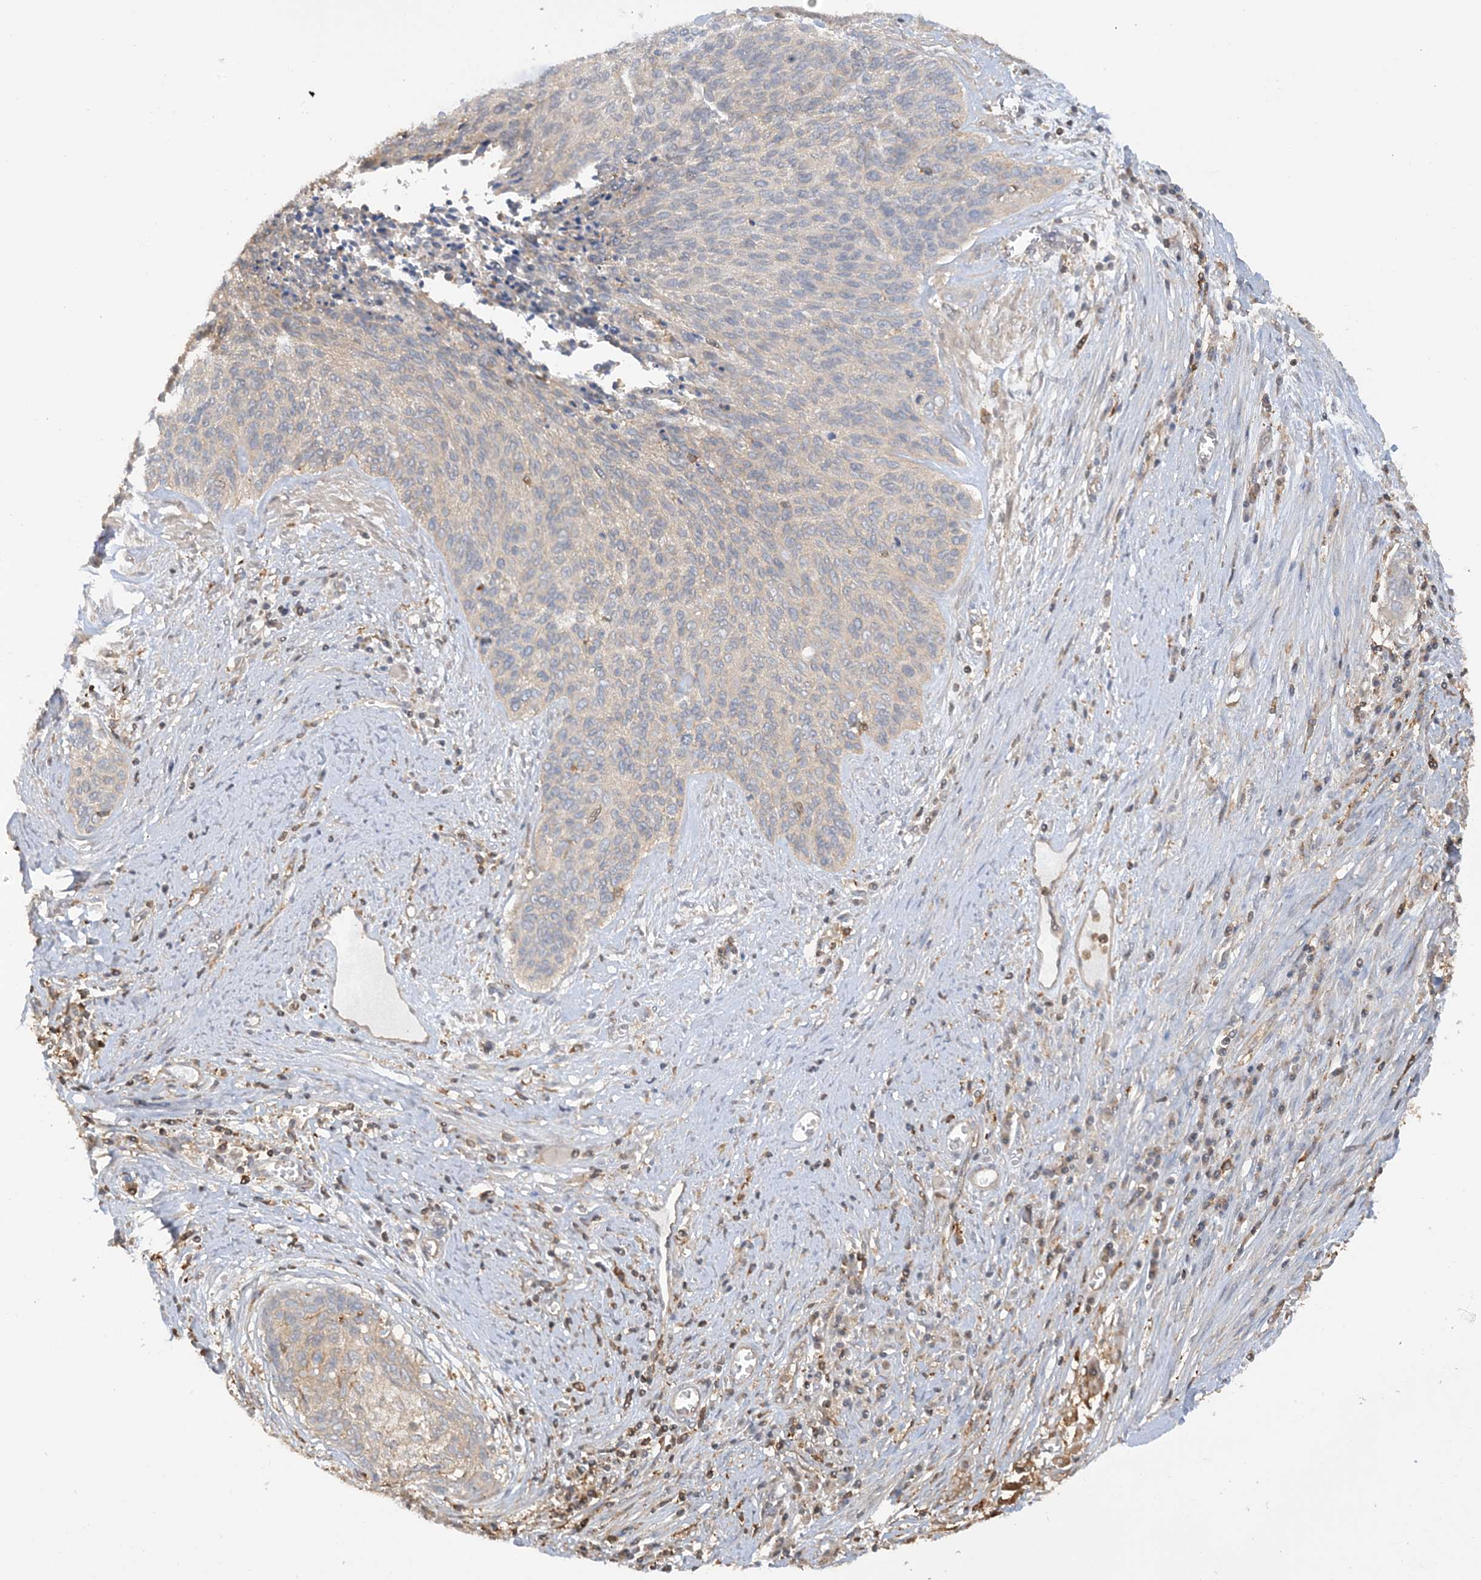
{"staining": {"intensity": "weak", "quantity": "<25%", "location": "cytoplasmic/membranous"}, "tissue": "cervical cancer", "cell_type": "Tumor cells", "image_type": "cancer", "snomed": [{"axis": "morphology", "description": "Squamous cell carcinoma, NOS"}, {"axis": "topography", "description": "Cervix"}], "caption": "Immunohistochemistry photomicrograph of neoplastic tissue: human cervical cancer (squamous cell carcinoma) stained with DAB (3,3'-diaminobenzidine) reveals no significant protein staining in tumor cells. Brightfield microscopy of IHC stained with DAB (3,3'-diaminobenzidine) (brown) and hematoxylin (blue), captured at high magnification.", "gene": "CAPZB", "patient": {"sex": "female", "age": 55}}